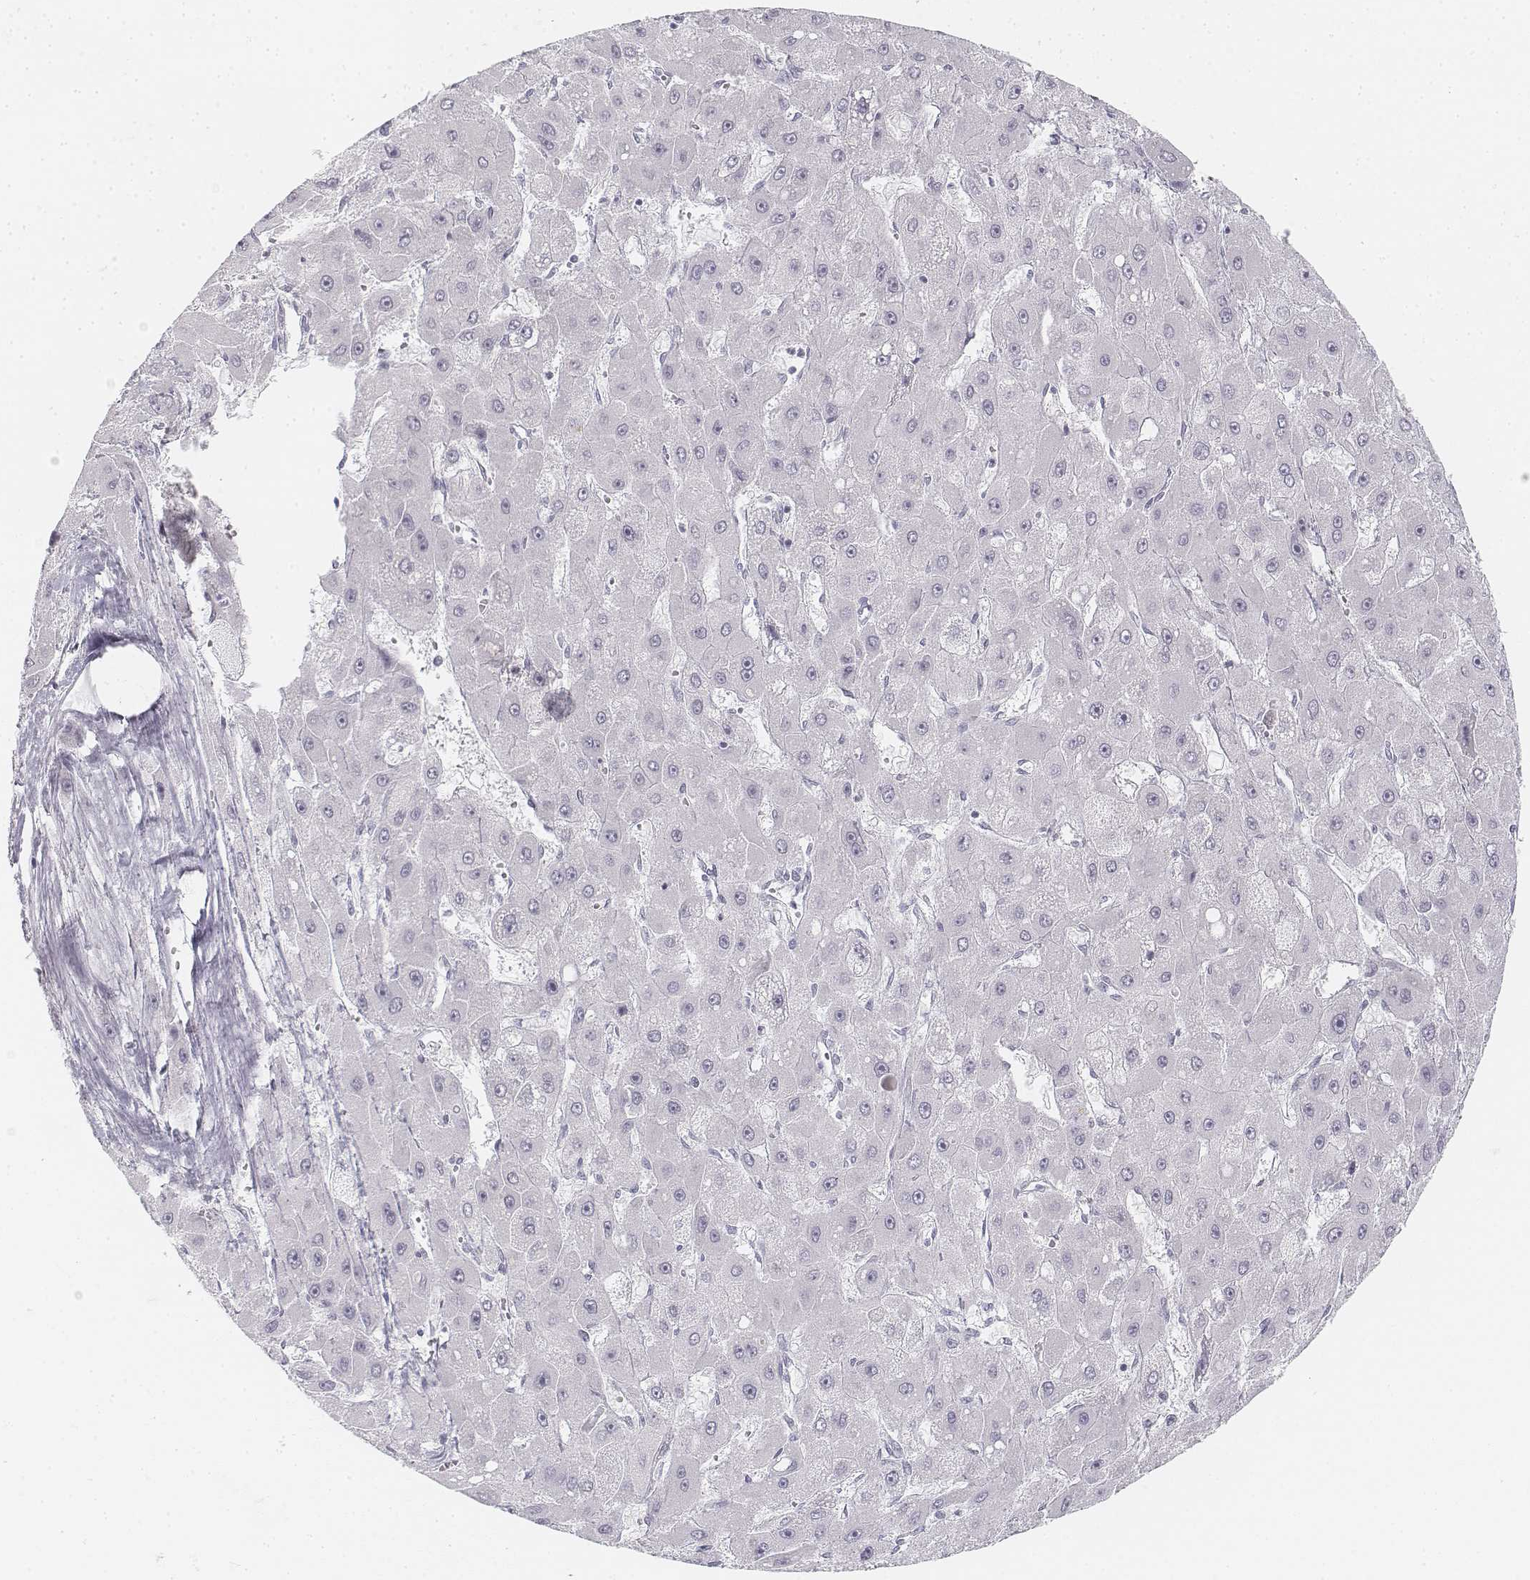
{"staining": {"intensity": "negative", "quantity": "none", "location": "none"}, "tissue": "liver cancer", "cell_type": "Tumor cells", "image_type": "cancer", "snomed": [{"axis": "morphology", "description": "Carcinoma, Hepatocellular, NOS"}, {"axis": "topography", "description": "Liver"}], "caption": "Liver cancer (hepatocellular carcinoma) stained for a protein using IHC demonstrates no staining tumor cells.", "gene": "KRT25", "patient": {"sex": "female", "age": 25}}